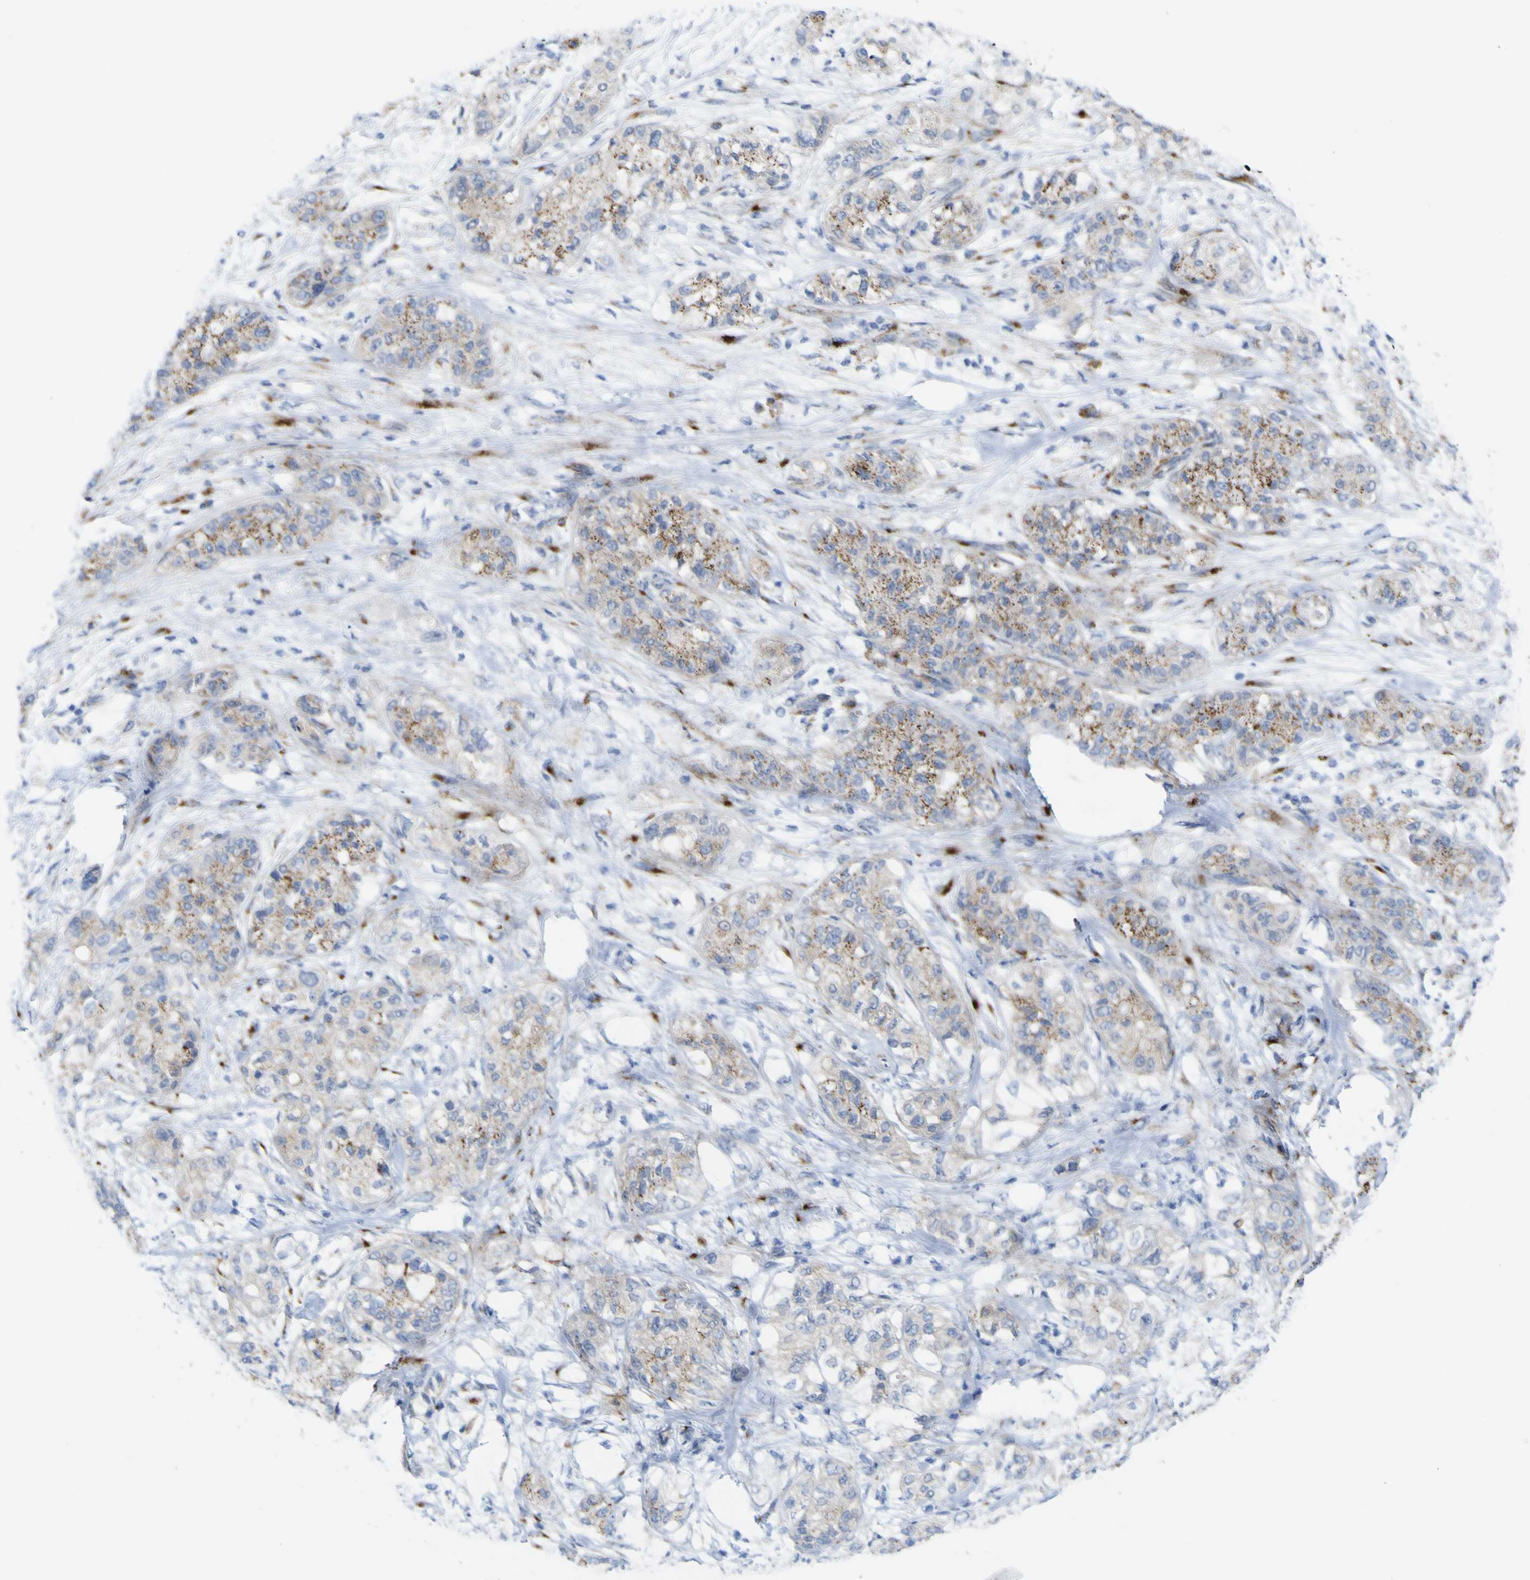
{"staining": {"intensity": "moderate", "quantity": ">75%", "location": "cytoplasmic/membranous"}, "tissue": "pancreatic cancer", "cell_type": "Tumor cells", "image_type": "cancer", "snomed": [{"axis": "morphology", "description": "Adenocarcinoma, NOS"}, {"axis": "topography", "description": "Pancreas"}], "caption": "Tumor cells exhibit medium levels of moderate cytoplasmic/membranous staining in about >75% of cells in pancreatic cancer.", "gene": "PTPRF", "patient": {"sex": "female", "age": 78}}